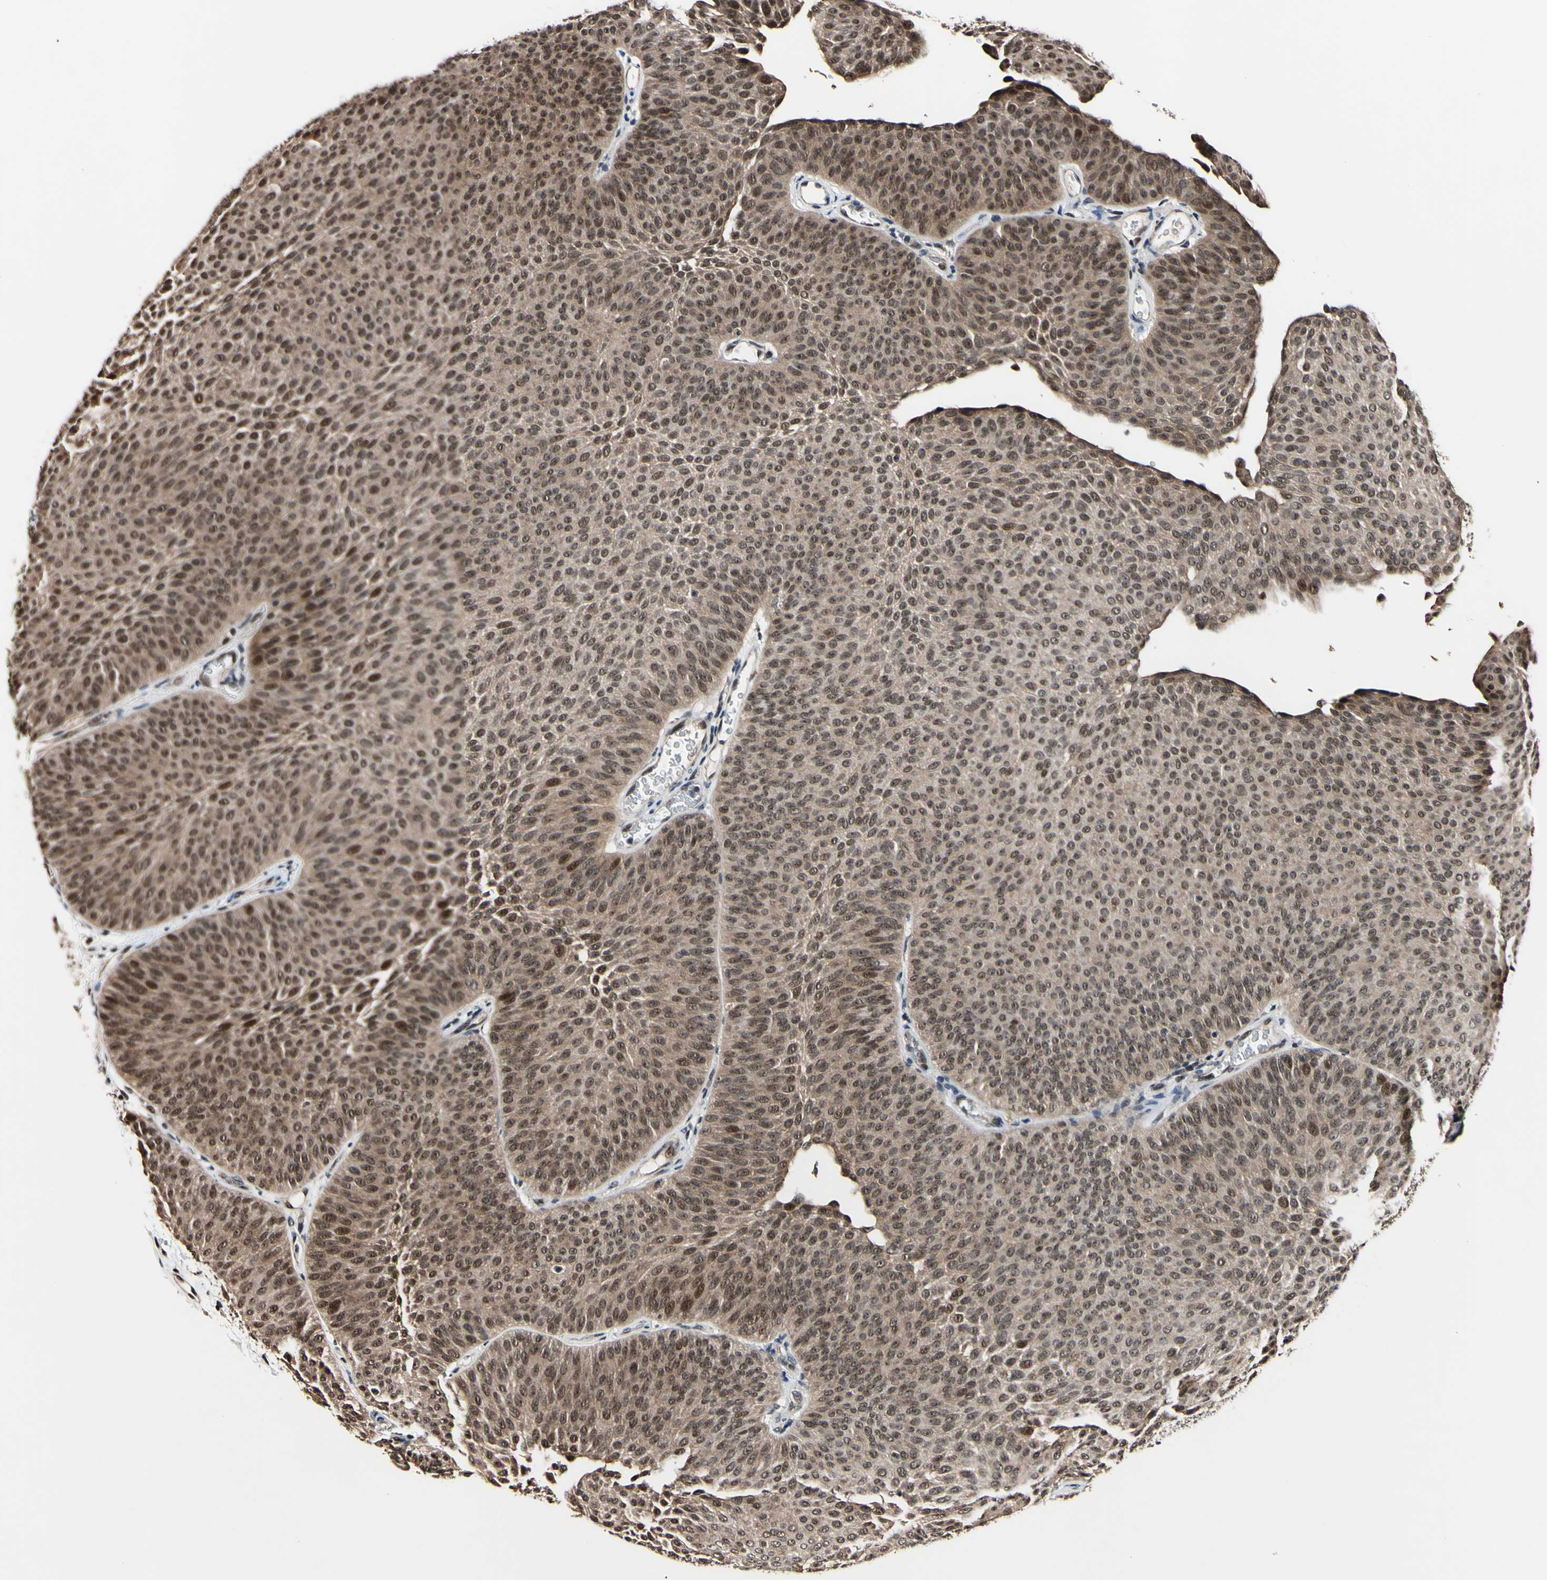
{"staining": {"intensity": "moderate", "quantity": ">75%", "location": "cytoplasmic/membranous,nuclear"}, "tissue": "urothelial cancer", "cell_type": "Tumor cells", "image_type": "cancer", "snomed": [{"axis": "morphology", "description": "Urothelial carcinoma, Low grade"}, {"axis": "topography", "description": "Urinary bladder"}], "caption": "An image showing moderate cytoplasmic/membranous and nuclear staining in approximately >75% of tumor cells in urothelial carcinoma (low-grade), as visualized by brown immunohistochemical staining.", "gene": "PSMD10", "patient": {"sex": "female", "age": 60}}